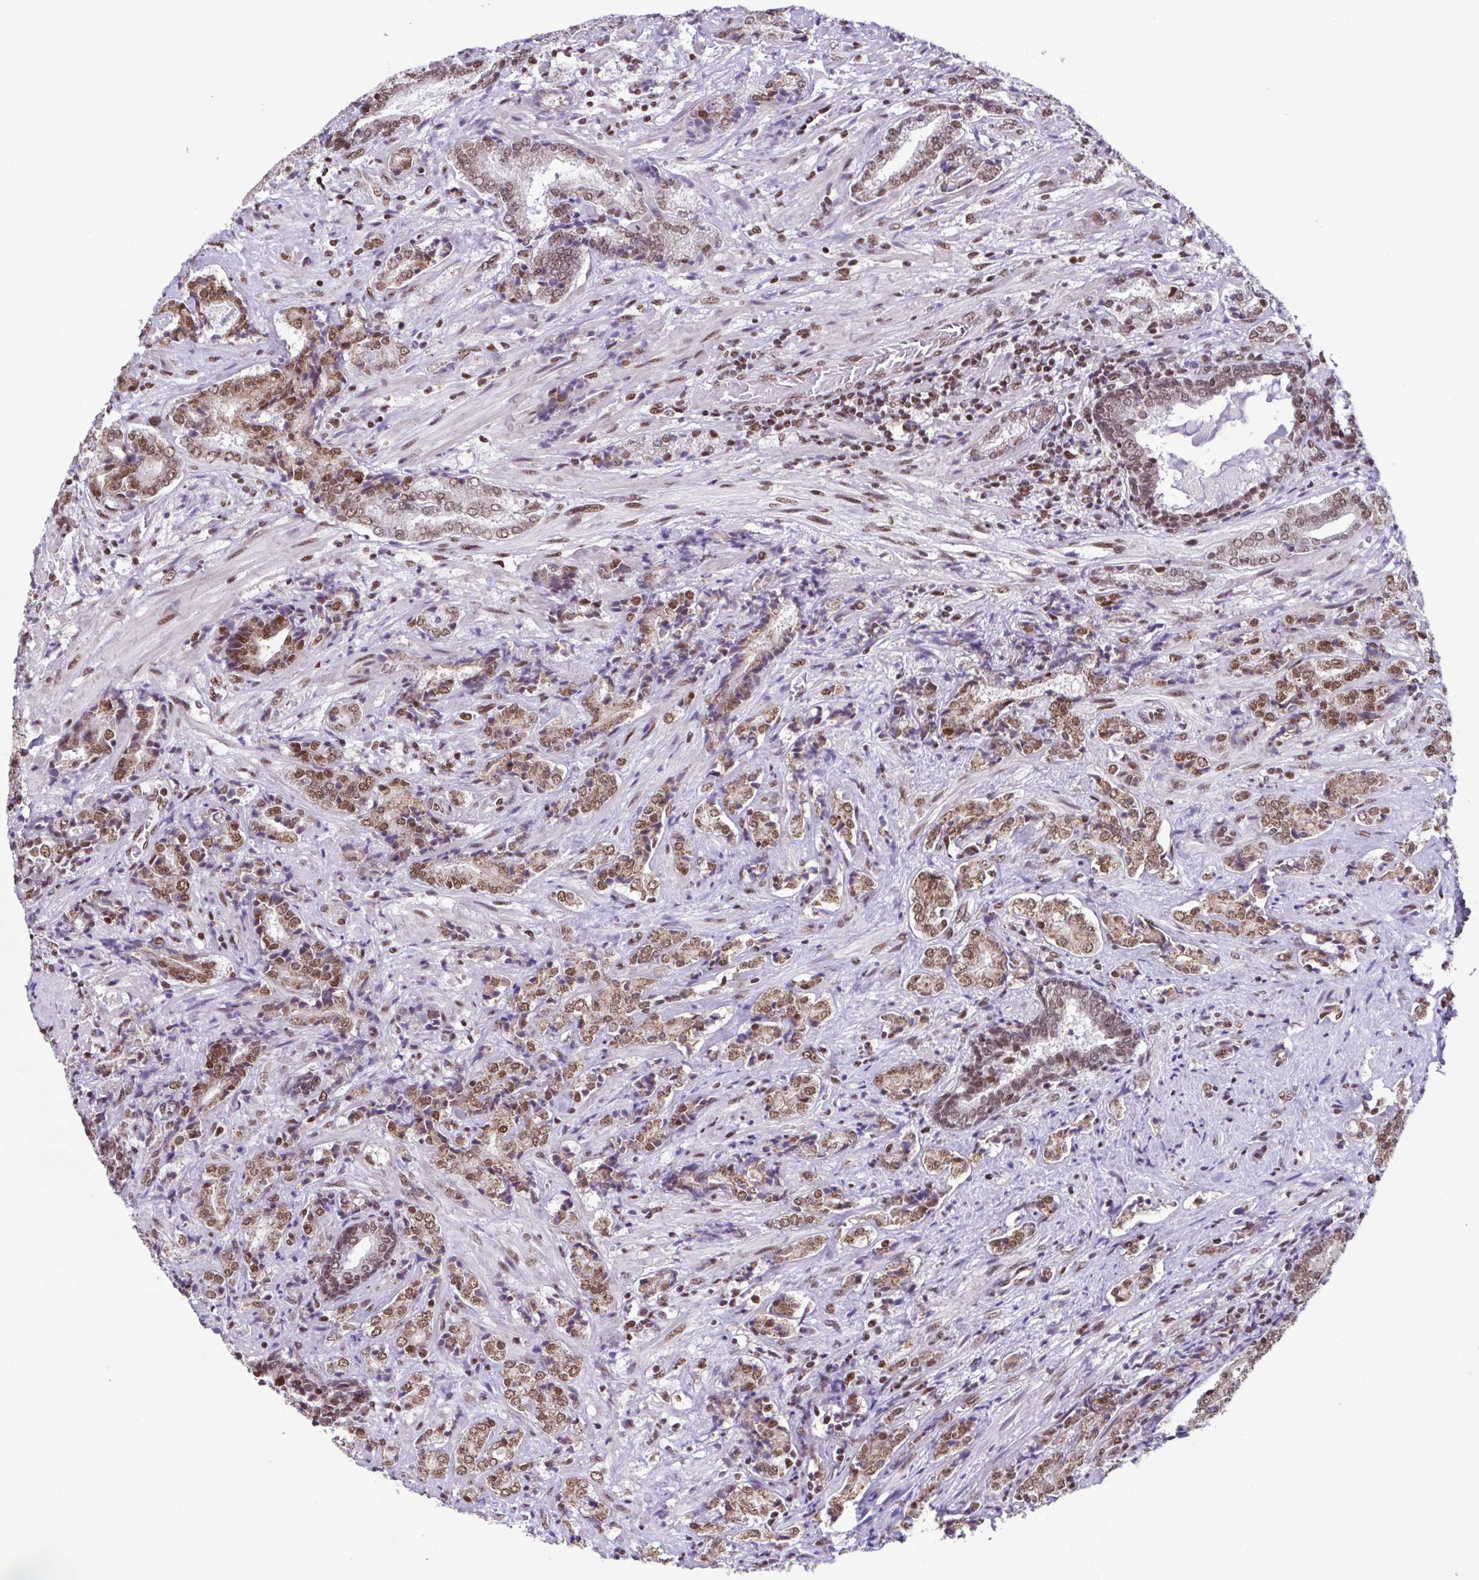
{"staining": {"intensity": "moderate", "quantity": ">75%", "location": "cytoplasmic/membranous,nuclear"}, "tissue": "prostate cancer", "cell_type": "Tumor cells", "image_type": "cancer", "snomed": [{"axis": "morphology", "description": "Adenocarcinoma, High grade"}, {"axis": "topography", "description": "Prostate"}], "caption": "About >75% of tumor cells in human prostate cancer (high-grade adenocarcinoma) show moderate cytoplasmic/membranous and nuclear protein positivity as visualized by brown immunohistochemical staining.", "gene": "TIMM21", "patient": {"sex": "male", "age": 62}}